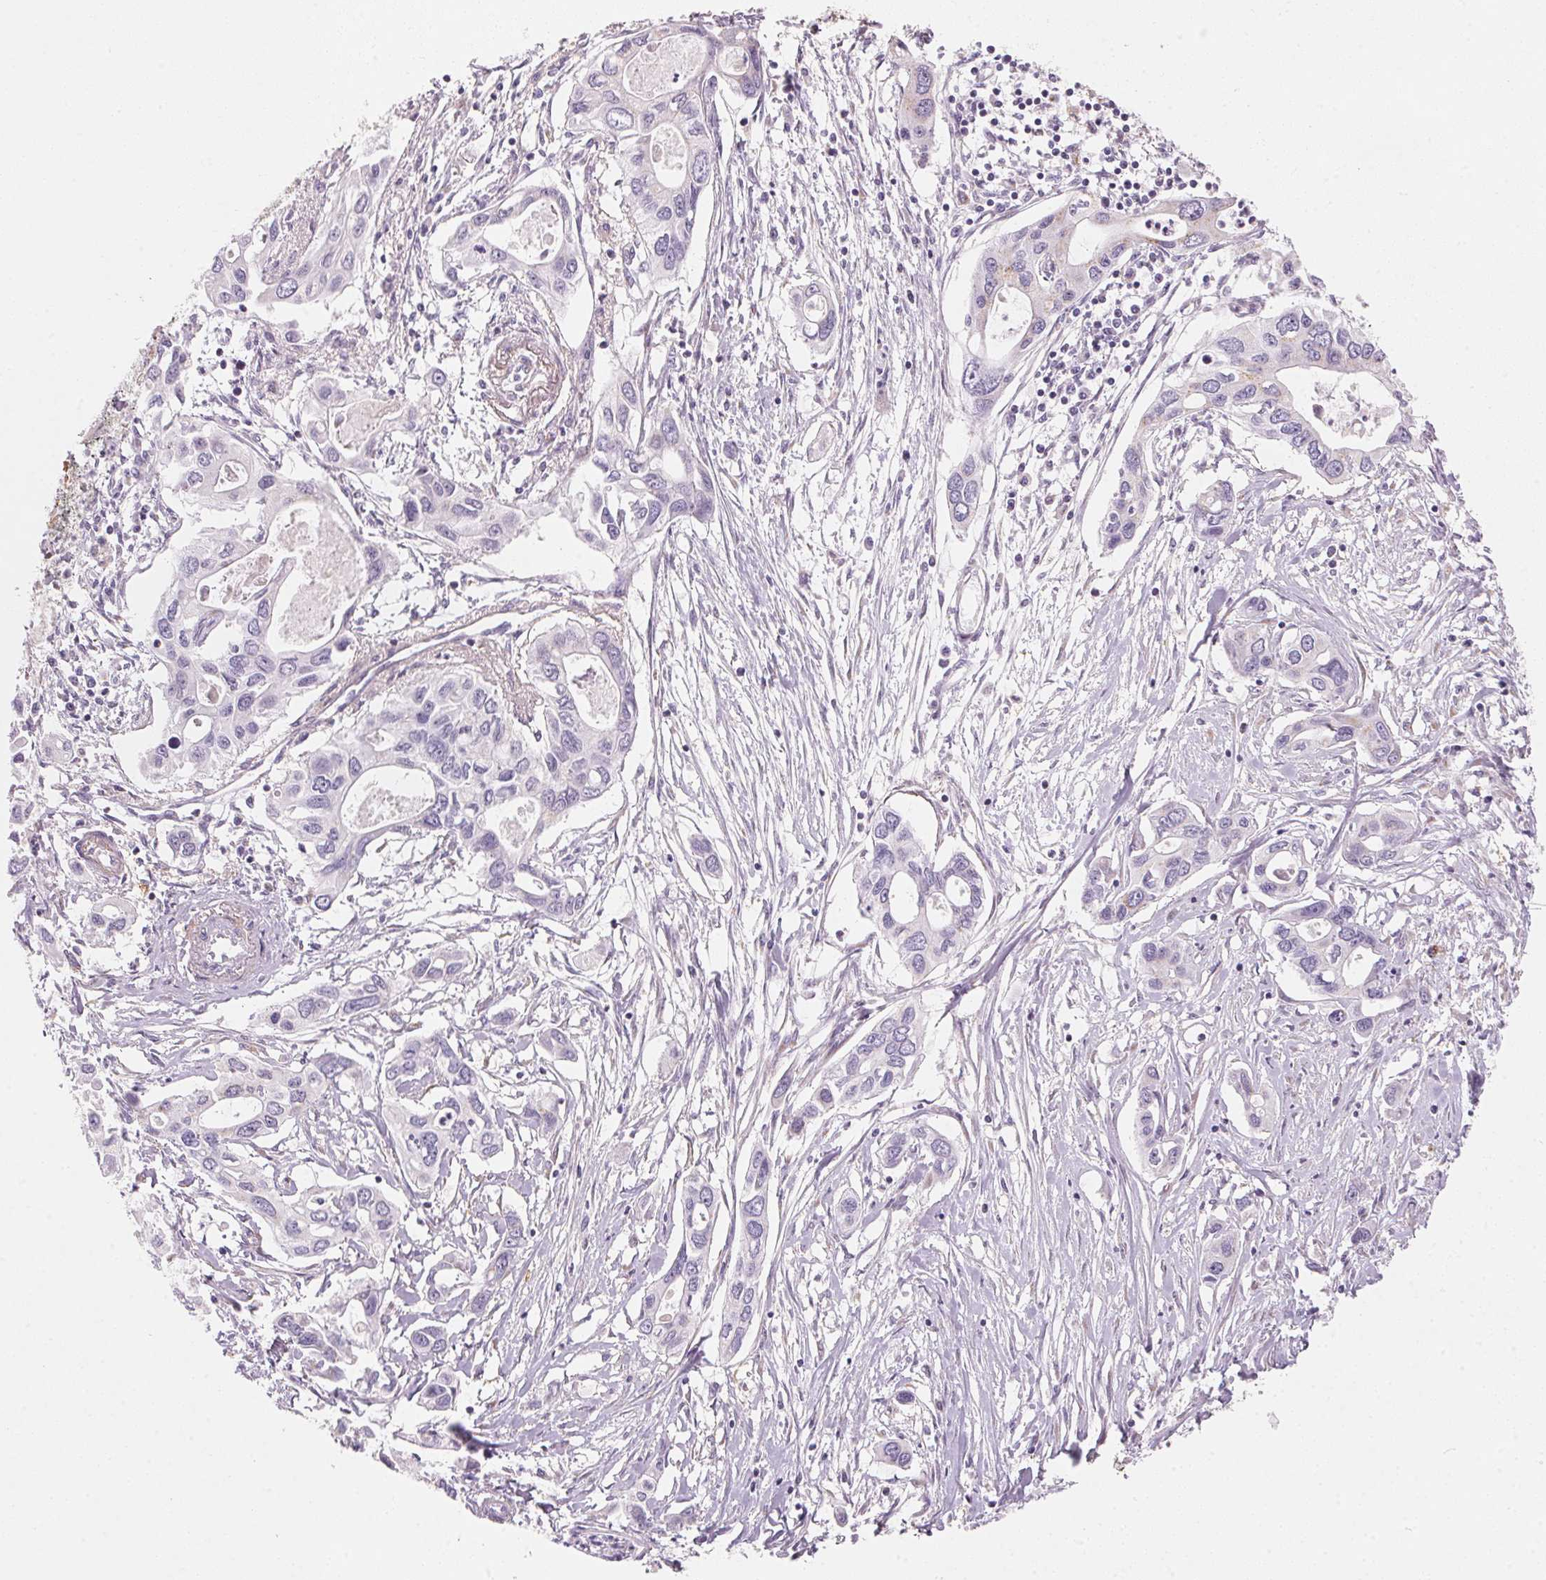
{"staining": {"intensity": "negative", "quantity": "none", "location": "none"}, "tissue": "pancreatic cancer", "cell_type": "Tumor cells", "image_type": "cancer", "snomed": [{"axis": "morphology", "description": "Adenocarcinoma, NOS"}, {"axis": "topography", "description": "Pancreas"}], "caption": "Tumor cells show no significant expression in pancreatic cancer (adenocarcinoma). Brightfield microscopy of immunohistochemistry (IHC) stained with DAB (3,3'-diaminobenzidine) (brown) and hematoxylin (blue), captured at high magnification.", "gene": "DRAM2", "patient": {"sex": "male", "age": 60}}